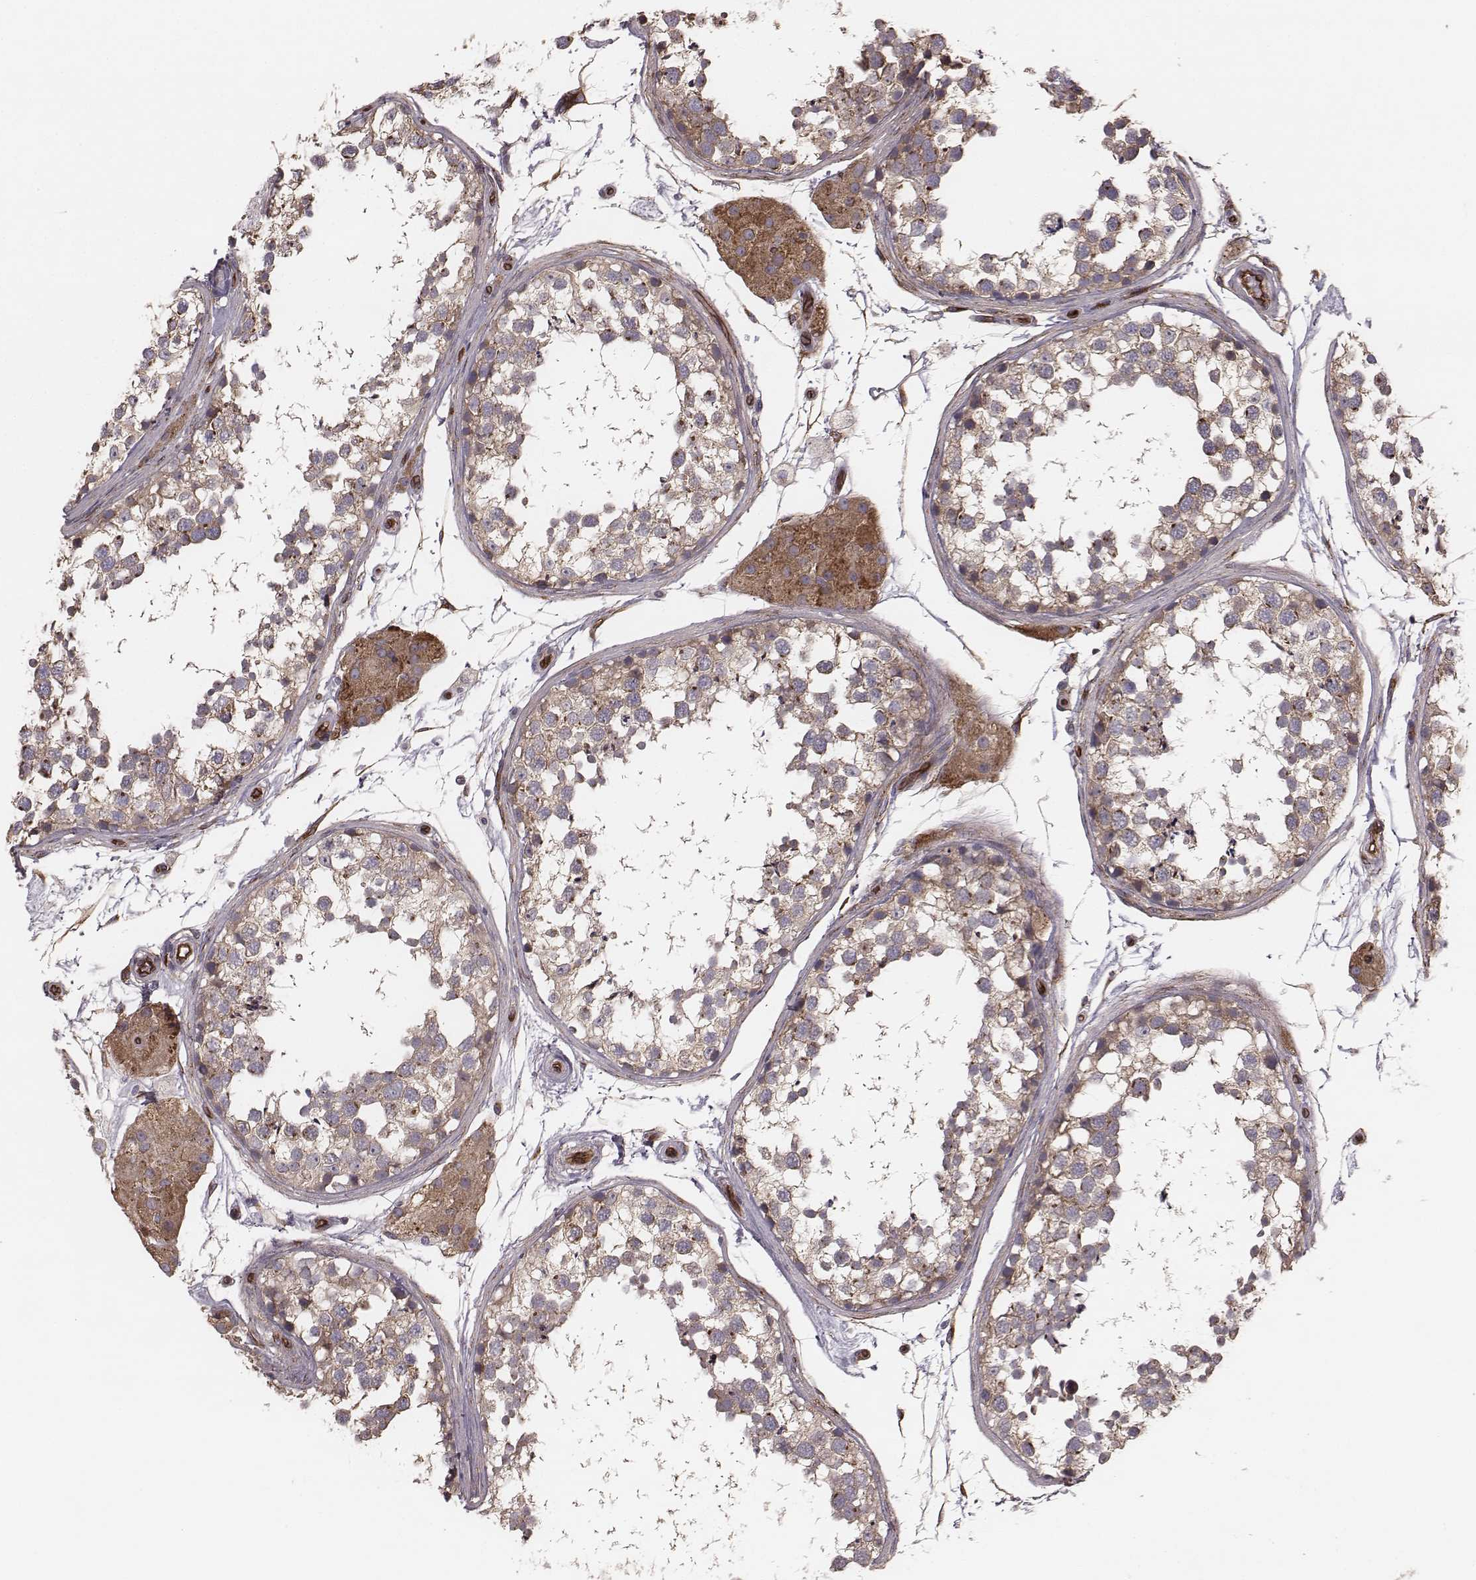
{"staining": {"intensity": "moderate", "quantity": "25%-75%", "location": "cytoplasmic/membranous"}, "tissue": "testis", "cell_type": "Cells in seminiferous ducts", "image_type": "normal", "snomed": [{"axis": "morphology", "description": "Normal tissue, NOS"}, {"axis": "morphology", "description": "Seminoma, NOS"}, {"axis": "topography", "description": "Testis"}], "caption": "Moderate cytoplasmic/membranous positivity for a protein is appreciated in approximately 25%-75% of cells in seminiferous ducts of benign testis using immunohistochemistry.", "gene": "PALMD", "patient": {"sex": "male", "age": 65}}